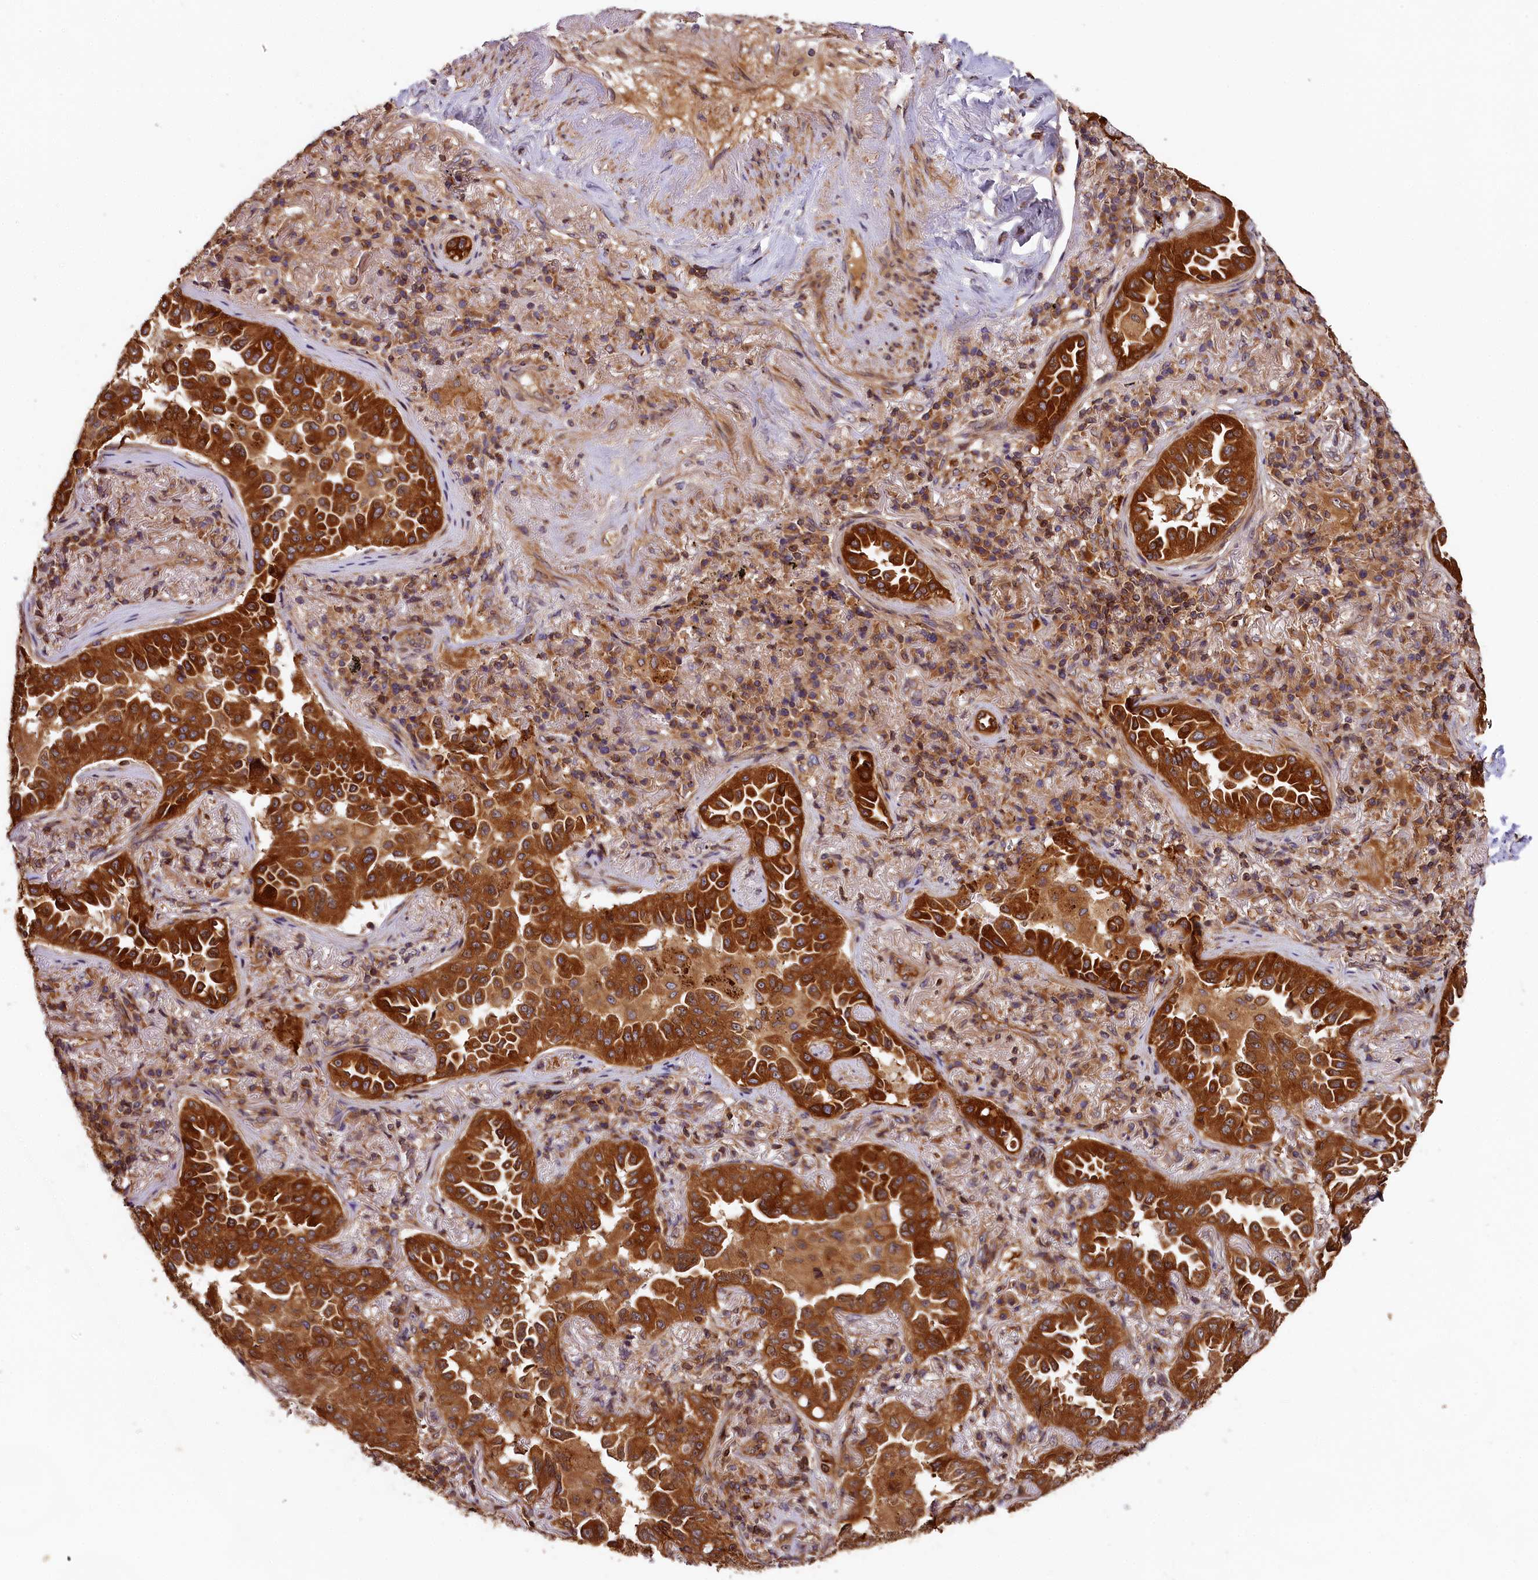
{"staining": {"intensity": "strong", "quantity": ">75%", "location": "cytoplasmic/membranous"}, "tissue": "lung cancer", "cell_type": "Tumor cells", "image_type": "cancer", "snomed": [{"axis": "morphology", "description": "Adenocarcinoma, NOS"}, {"axis": "topography", "description": "Lung"}], "caption": "Tumor cells show high levels of strong cytoplasmic/membranous expression in approximately >75% of cells in human lung cancer (adenocarcinoma).", "gene": "HMOX2", "patient": {"sex": "female", "age": 69}}